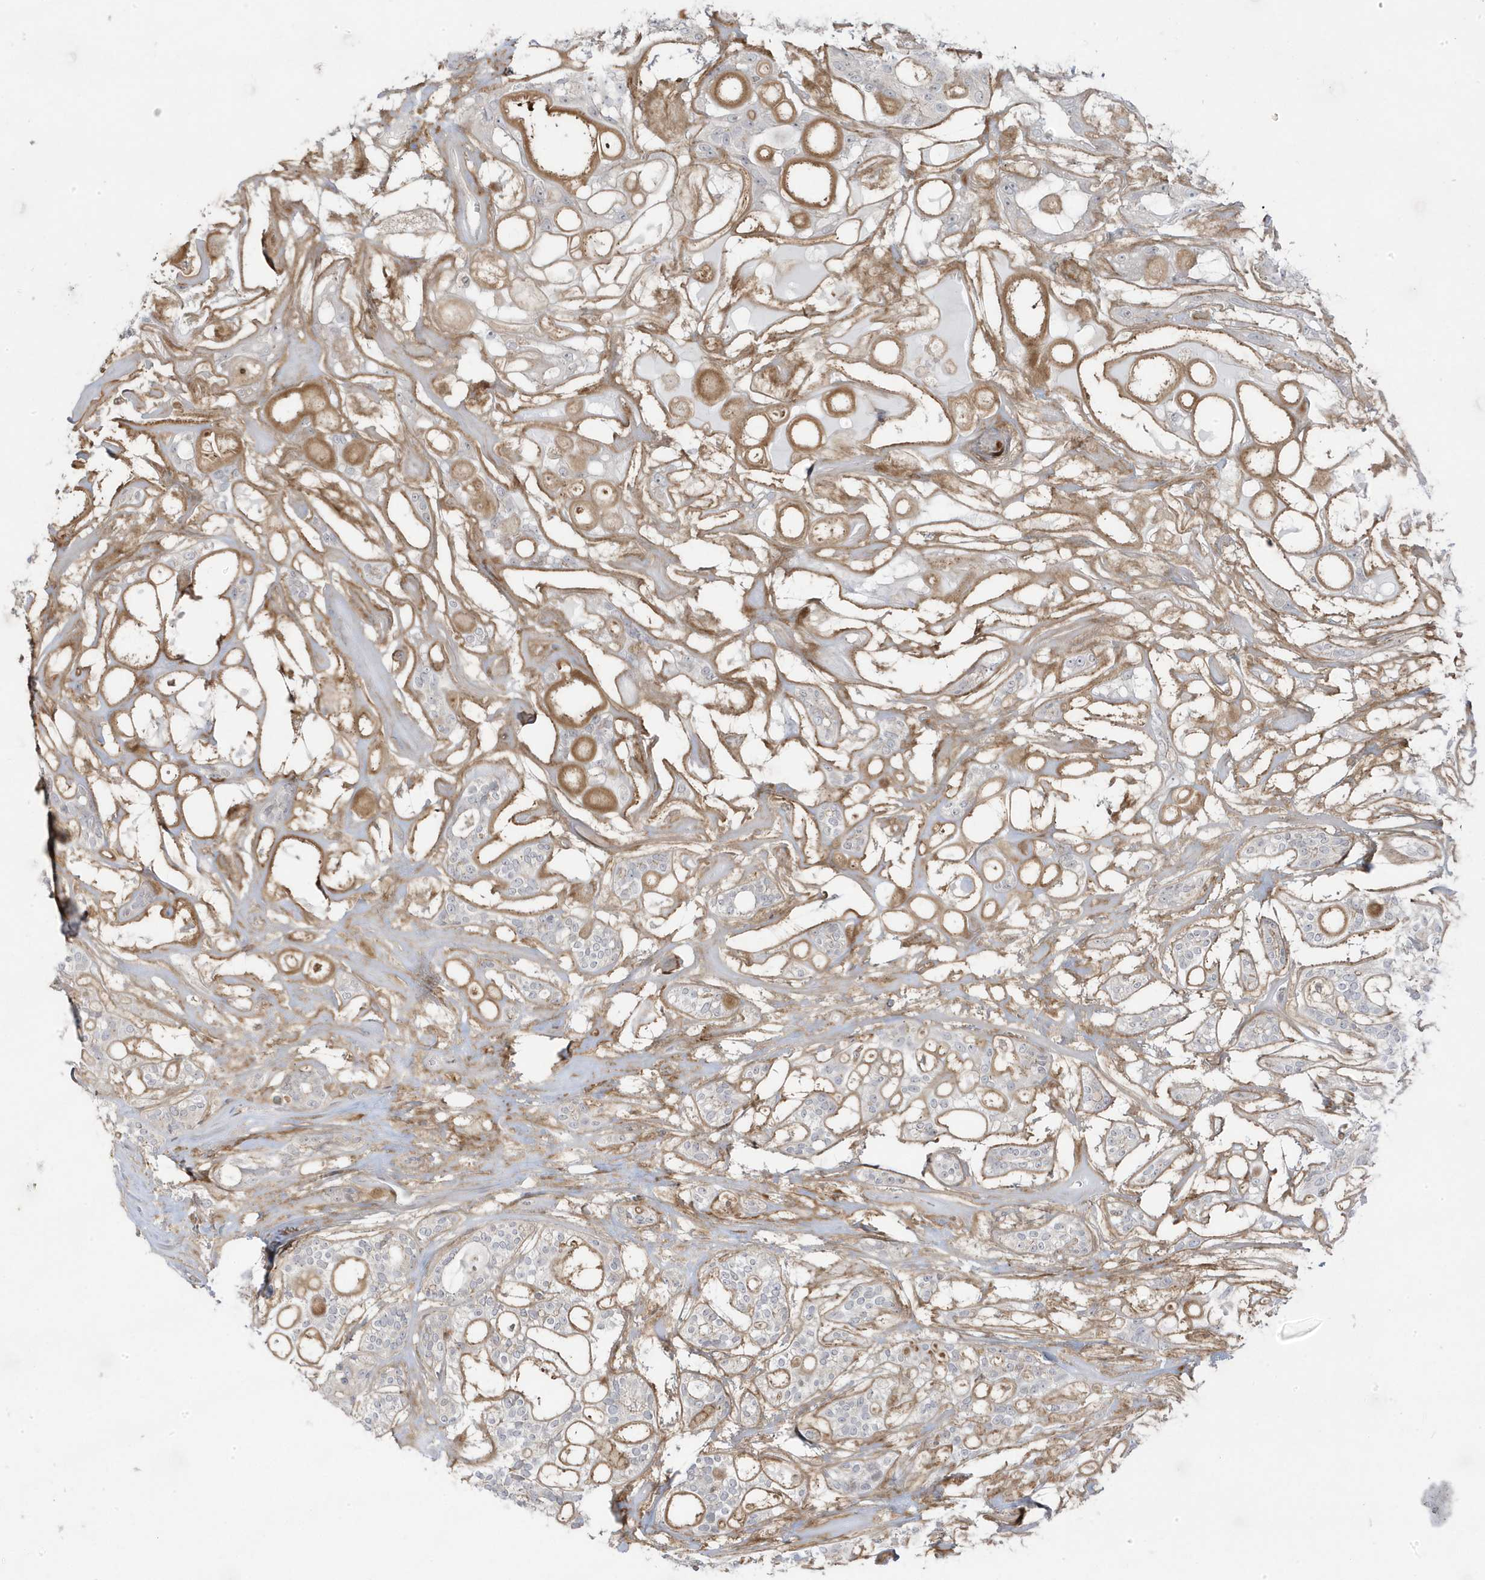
{"staining": {"intensity": "negative", "quantity": "none", "location": "none"}, "tissue": "head and neck cancer", "cell_type": "Tumor cells", "image_type": "cancer", "snomed": [{"axis": "morphology", "description": "Adenocarcinoma, NOS"}, {"axis": "topography", "description": "Head-Neck"}], "caption": "Adenocarcinoma (head and neck) was stained to show a protein in brown. There is no significant positivity in tumor cells.", "gene": "ZNF654", "patient": {"sex": "male", "age": 66}}